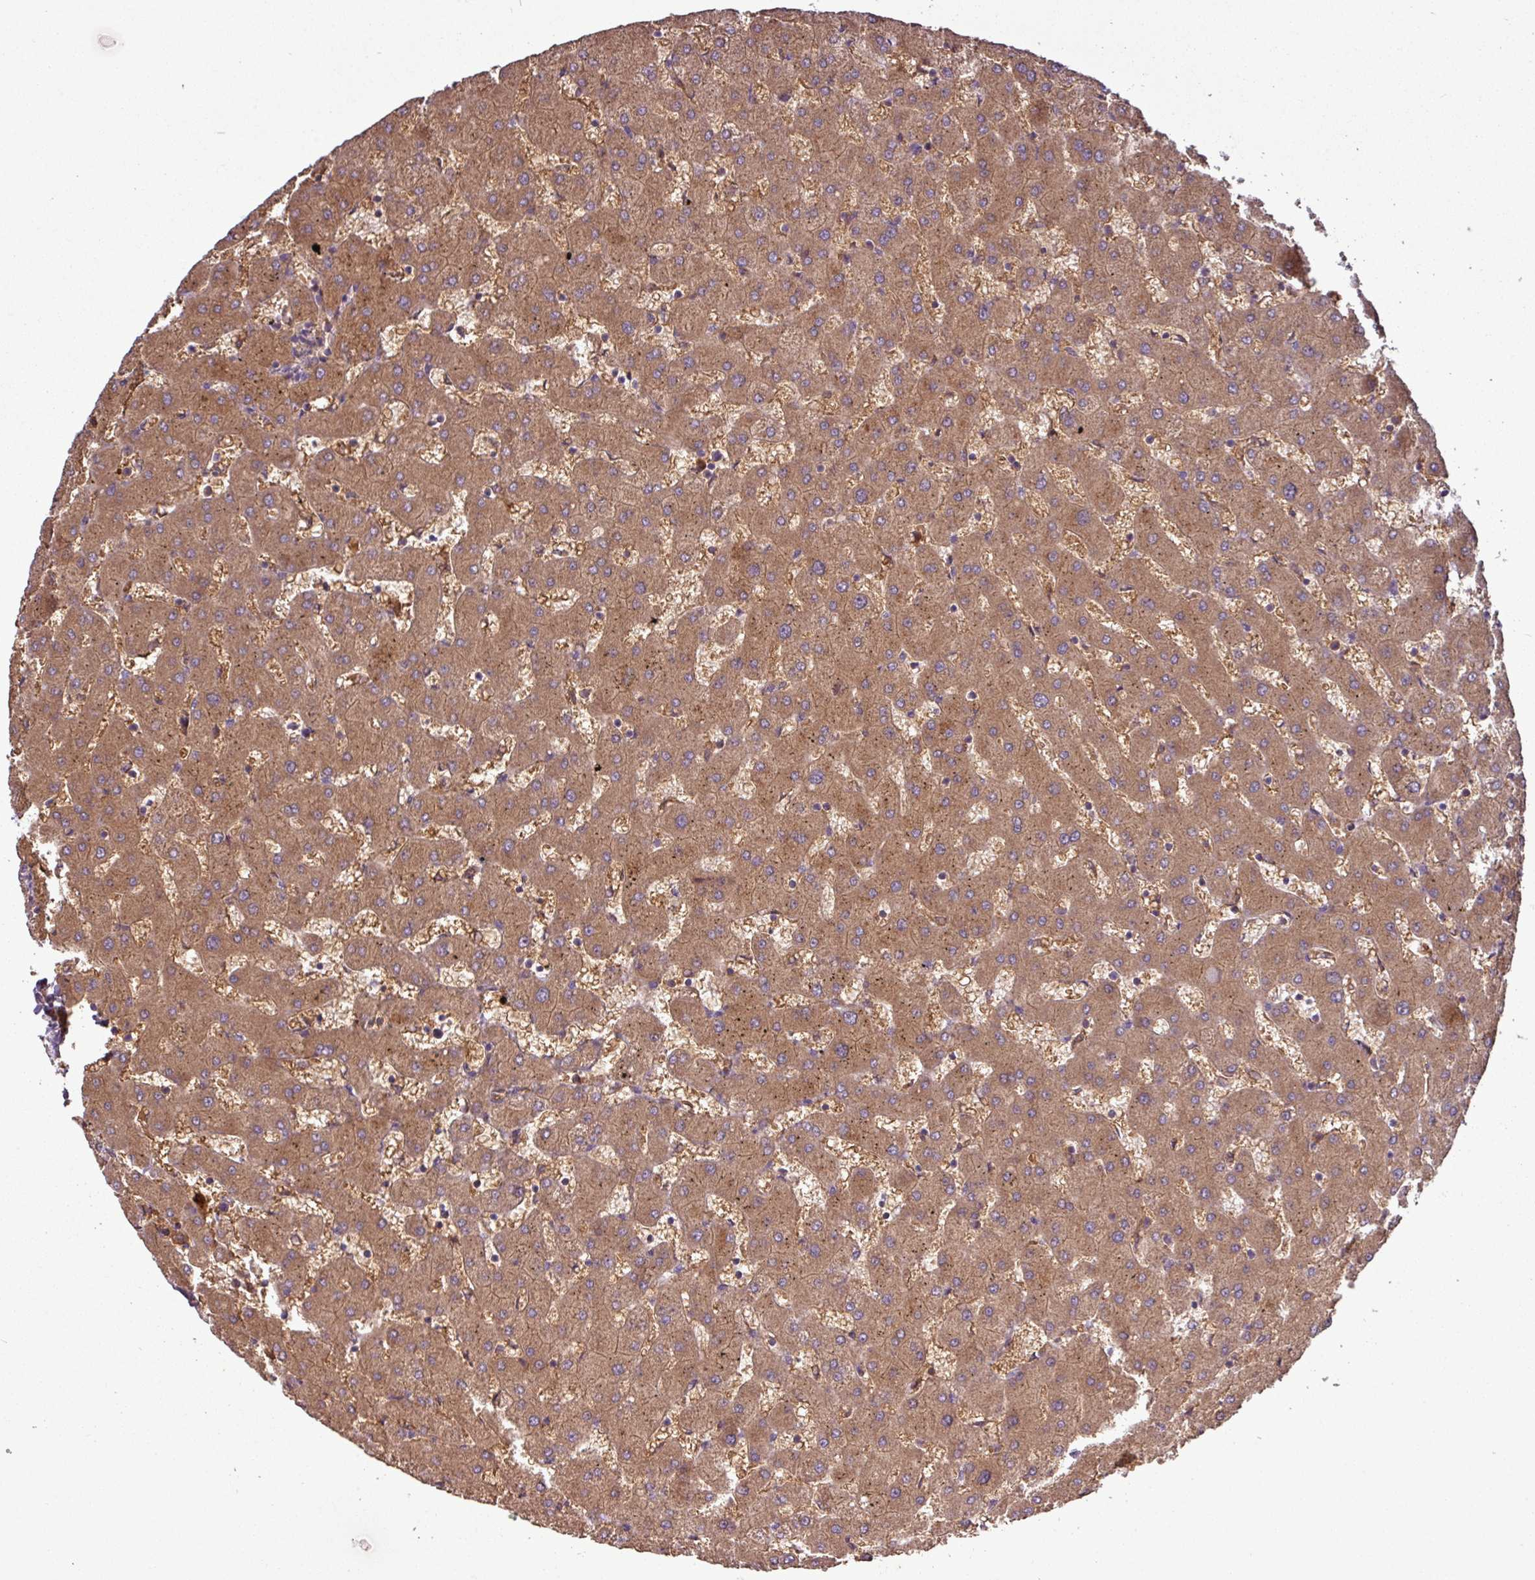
{"staining": {"intensity": "moderate", "quantity": ">75%", "location": "cytoplasmic/membranous"}, "tissue": "liver", "cell_type": "Cholangiocytes", "image_type": "normal", "snomed": [{"axis": "morphology", "description": "Normal tissue, NOS"}, {"axis": "topography", "description": "Liver"}], "caption": "About >75% of cholangiocytes in benign human liver show moderate cytoplasmic/membranous protein expression as visualized by brown immunohistochemical staining.", "gene": "SIRPB2", "patient": {"sex": "female", "age": 63}}